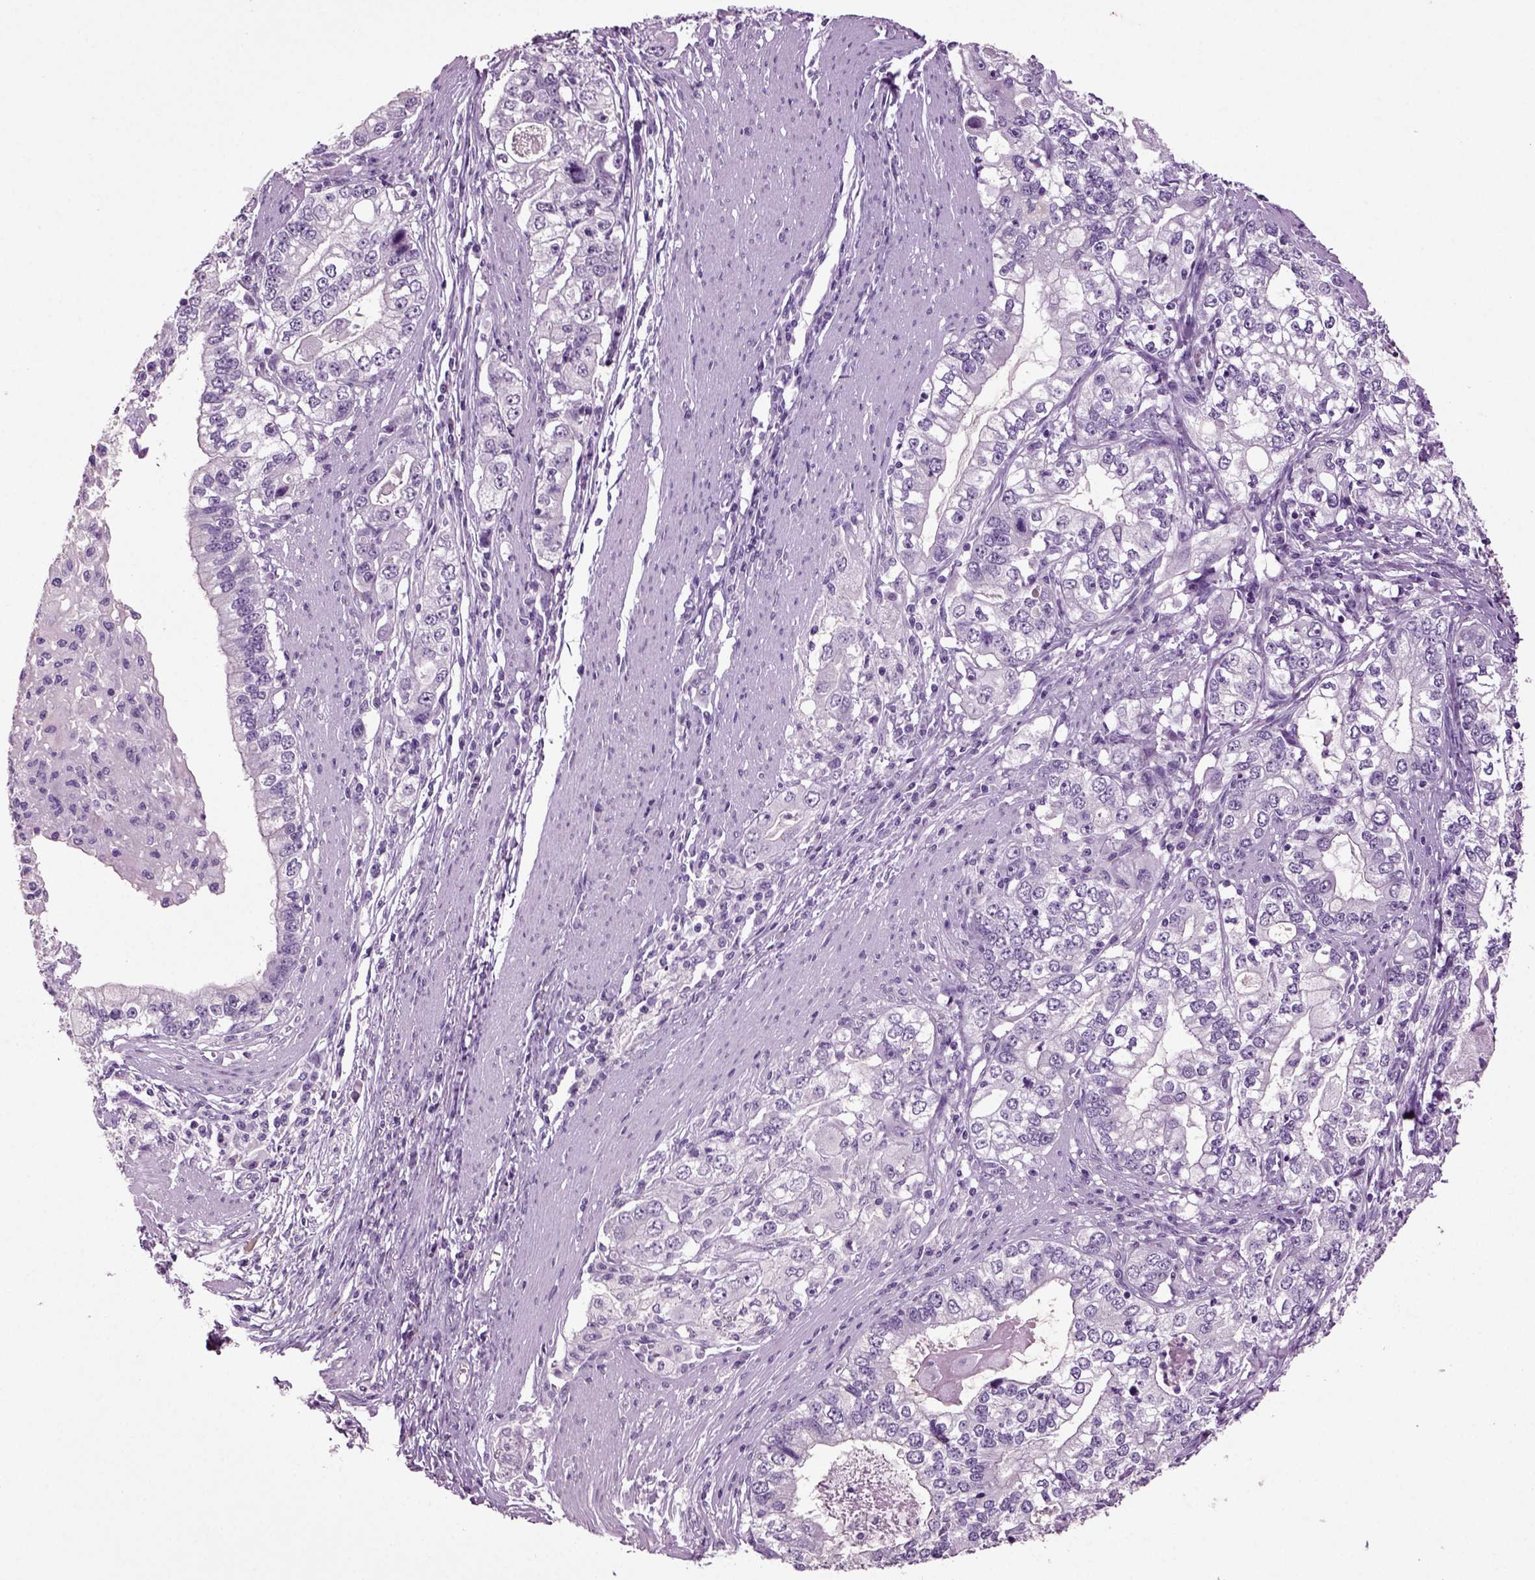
{"staining": {"intensity": "negative", "quantity": "none", "location": "none"}, "tissue": "stomach cancer", "cell_type": "Tumor cells", "image_type": "cancer", "snomed": [{"axis": "morphology", "description": "Adenocarcinoma, NOS"}, {"axis": "topography", "description": "Stomach, lower"}], "caption": "Immunohistochemistry of human stomach adenocarcinoma reveals no staining in tumor cells.", "gene": "SLC17A6", "patient": {"sex": "female", "age": 72}}